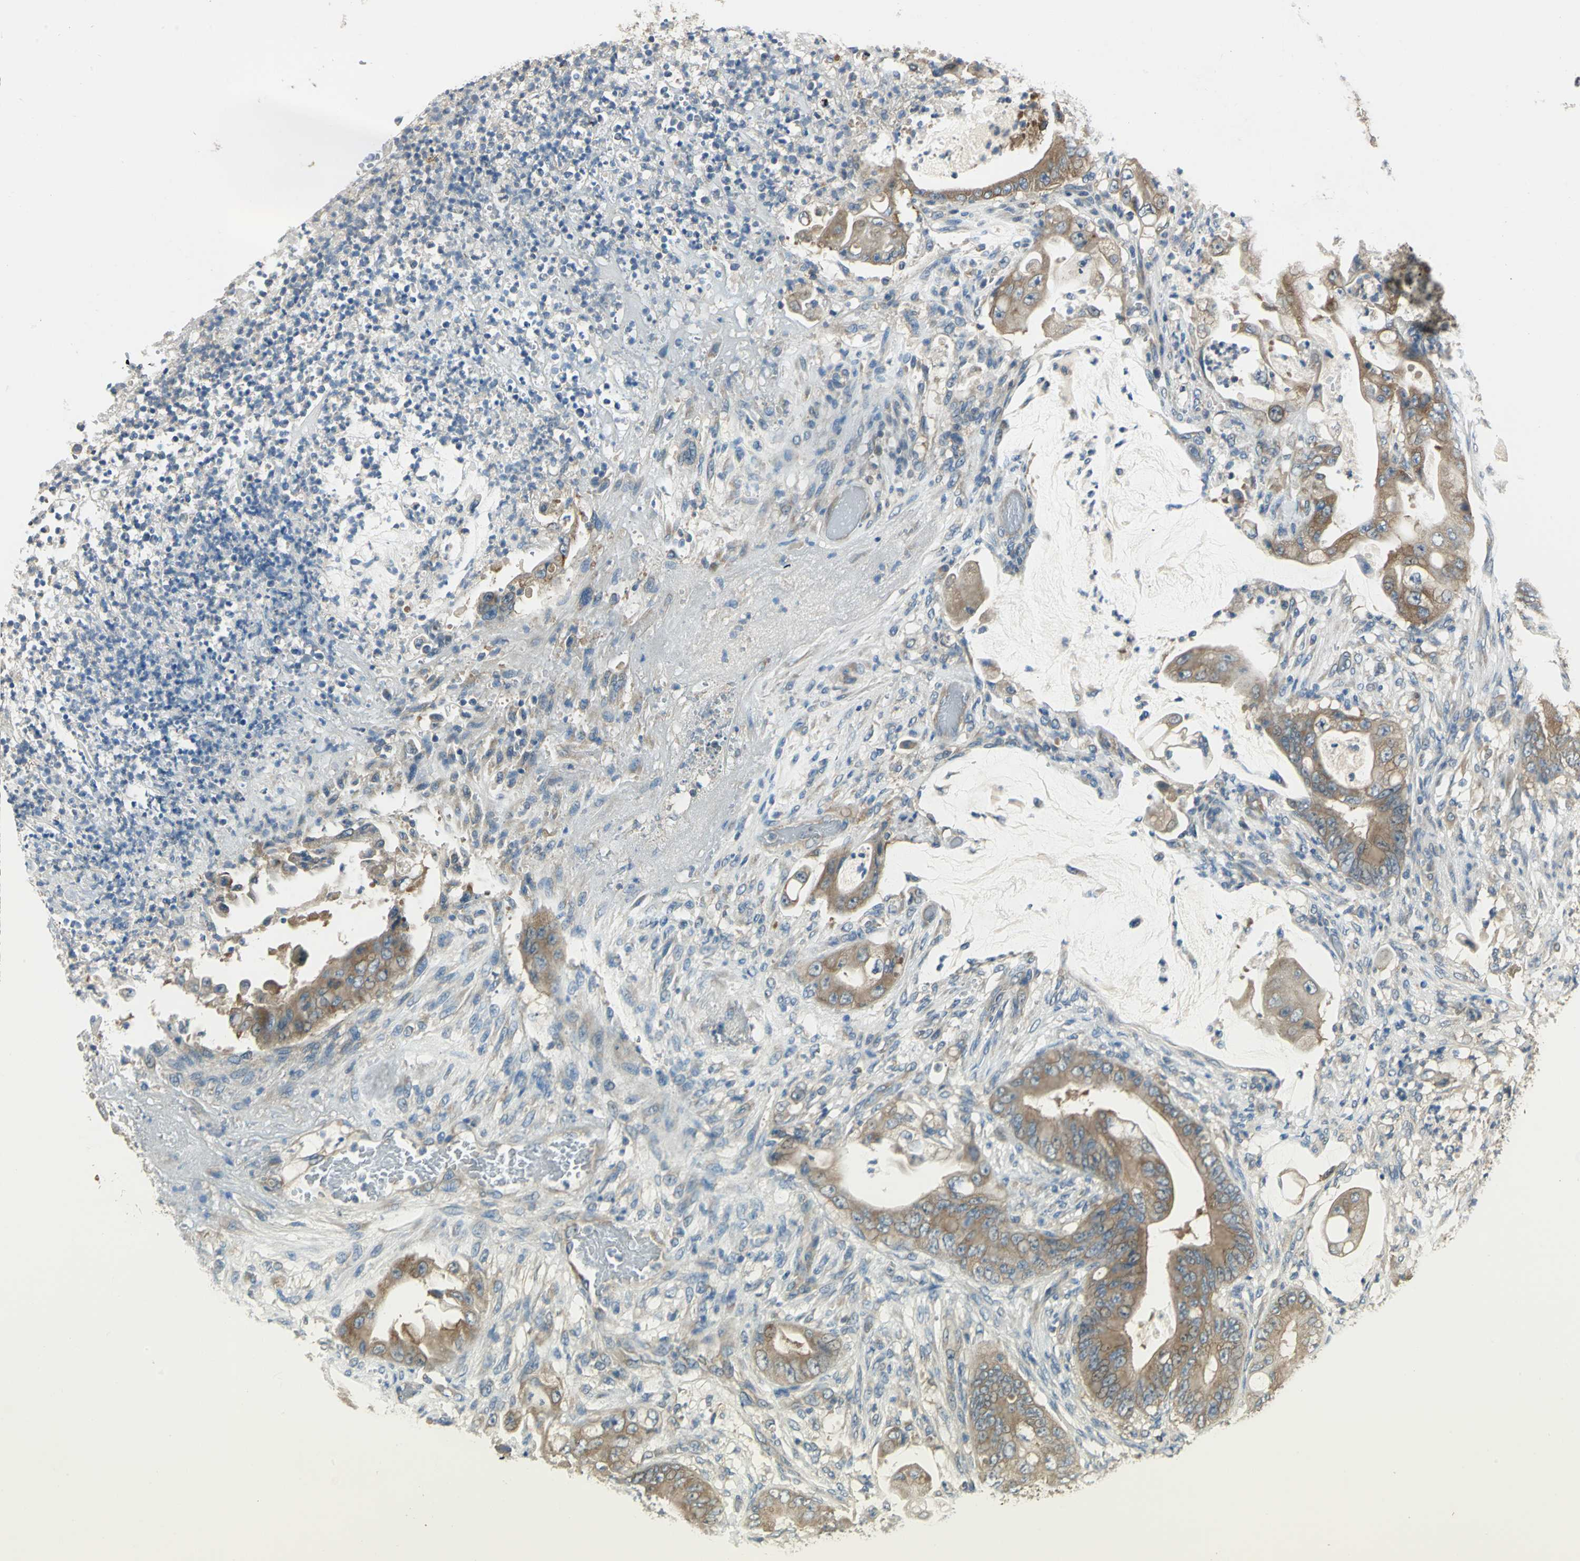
{"staining": {"intensity": "moderate", "quantity": ">75%", "location": "cytoplasmic/membranous"}, "tissue": "stomach cancer", "cell_type": "Tumor cells", "image_type": "cancer", "snomed": [{"axis": "morphology", "description": "Adenocarcinoma, NOS"}, {"axis": "topography", "description": "Stomach"}], "caption": "Protein staining of stomach adenocarcinoma tissue shows moderate cytoplasmic/membranous staining in about >75% of tumor cells.", "gene": "SHC2", "patient": {"sex": "female", "age": 73}}